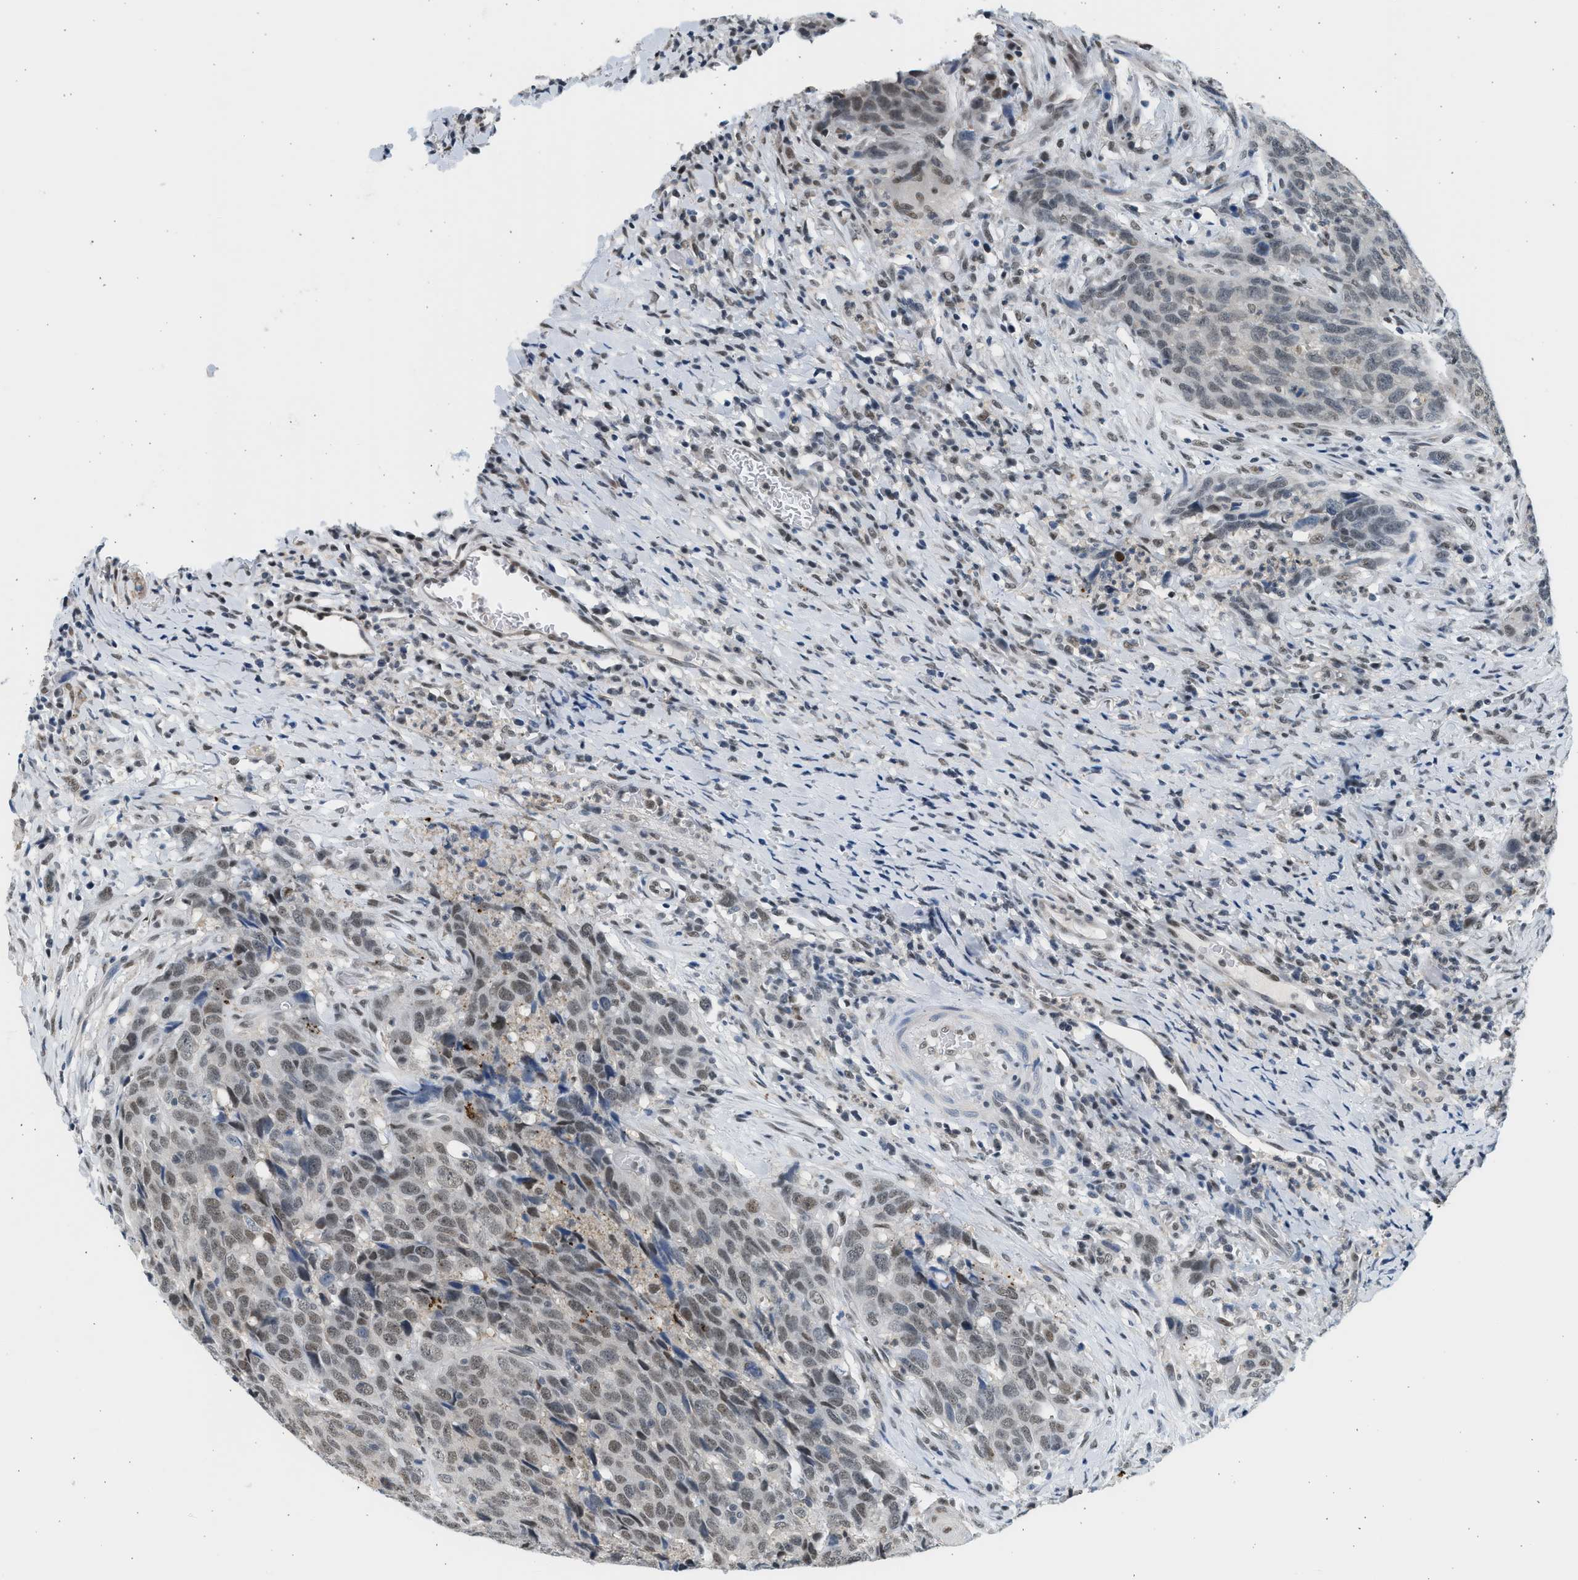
{"staining": {"intensity": "weak", "quantity": "25%-75%", "location": "nuclear"}, "tissue": "head and neck cancer", "cell_type": "Tumor cells", "image_type": "cancer", "snomed": [{"axis": "morphology", "description": "Squamous cell carcinoma, NOS"}, {"axis": "topography", "description": "Head-Neck"}], "caption": "This histopathology image displays immunohistochemistry (IHC) staining of head and neck squamous cell carcinoma, with low weak nuclear positivity in about 25%-75% of tumor cells.", "gene": "HIPK1", "patient": {"sex": "male", "age": 66}}